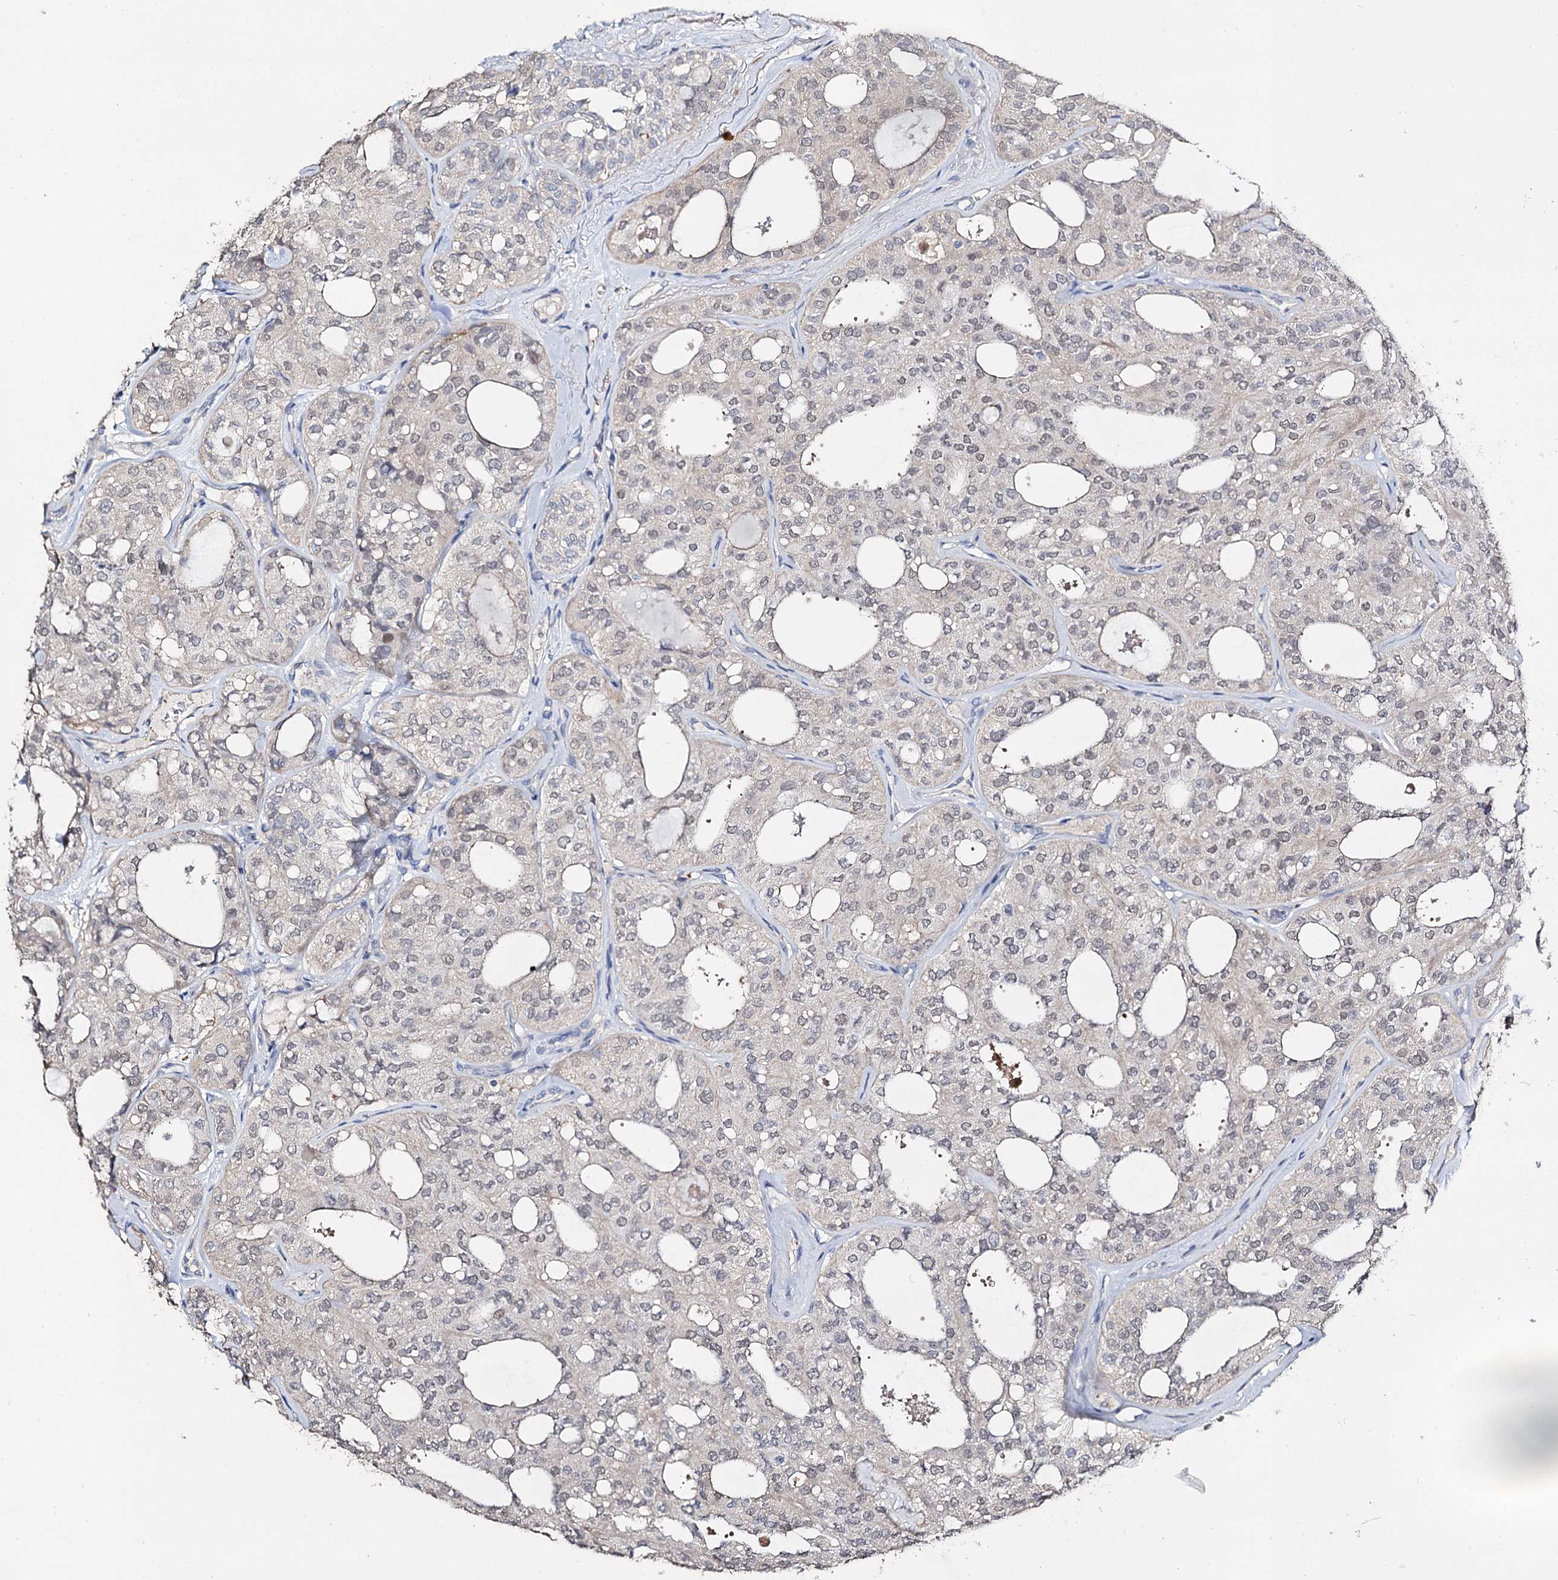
{"staining": {"intensity": "weak", "quantity": "<25%", "location": "nuclear"}, "tissue": "thyroid cancer", "cell_type": "Tumor cells", "image_type": "cancer", "snomed": [{"axis": "morphology", "description": "Follicular adenoma carcinoma, NOS"}, {"axis": "topography", "description": "Thyroid gland"}], "caption": "The immunohistochemistry (IHC) photomicrograph has no significant expression in tumor cells of thyroid follicular adenoma carcinoma tissue.", "gene": "DNAH6", "patient": {"sex": "male", "age": 75}}